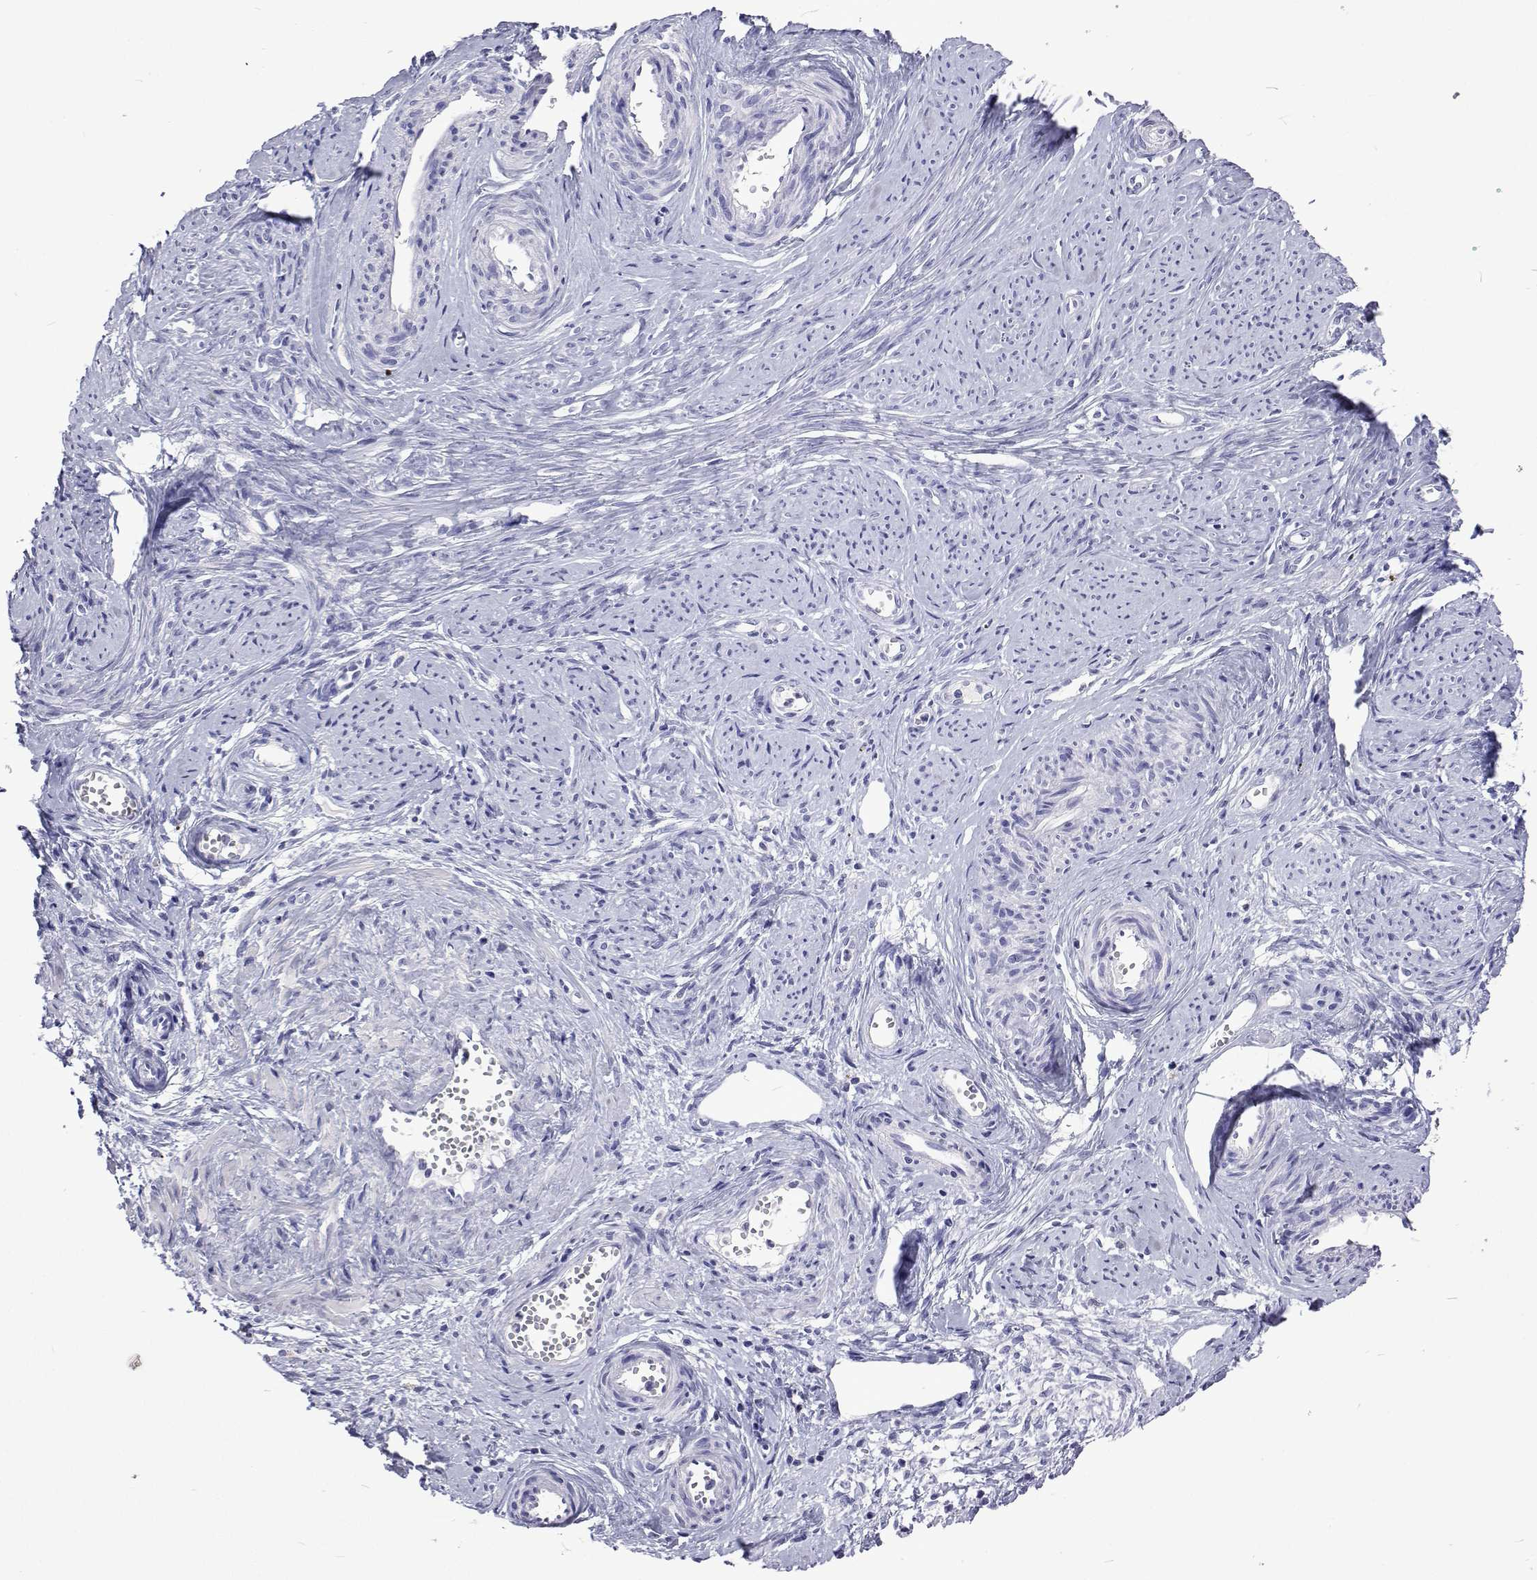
{"staining": {"intensity": "negative", "quantity": "none", "location": "none"}, "tissue": "cervical cancer", "cell_type": "Tumor cells", "image_type": "cancer", "snomed": [{"axis": "morphology", "description": "Squamous cell carcinoma, NOS"}, {"axis": "topography", "description": "Cervix"}], "caption": "Micrograph shows no protein staining in tumor cells of squamous cell carcinoma (cervical) tissue.", "gene": "UMODL1", "patient": {"sex": "female", "age": 30}}